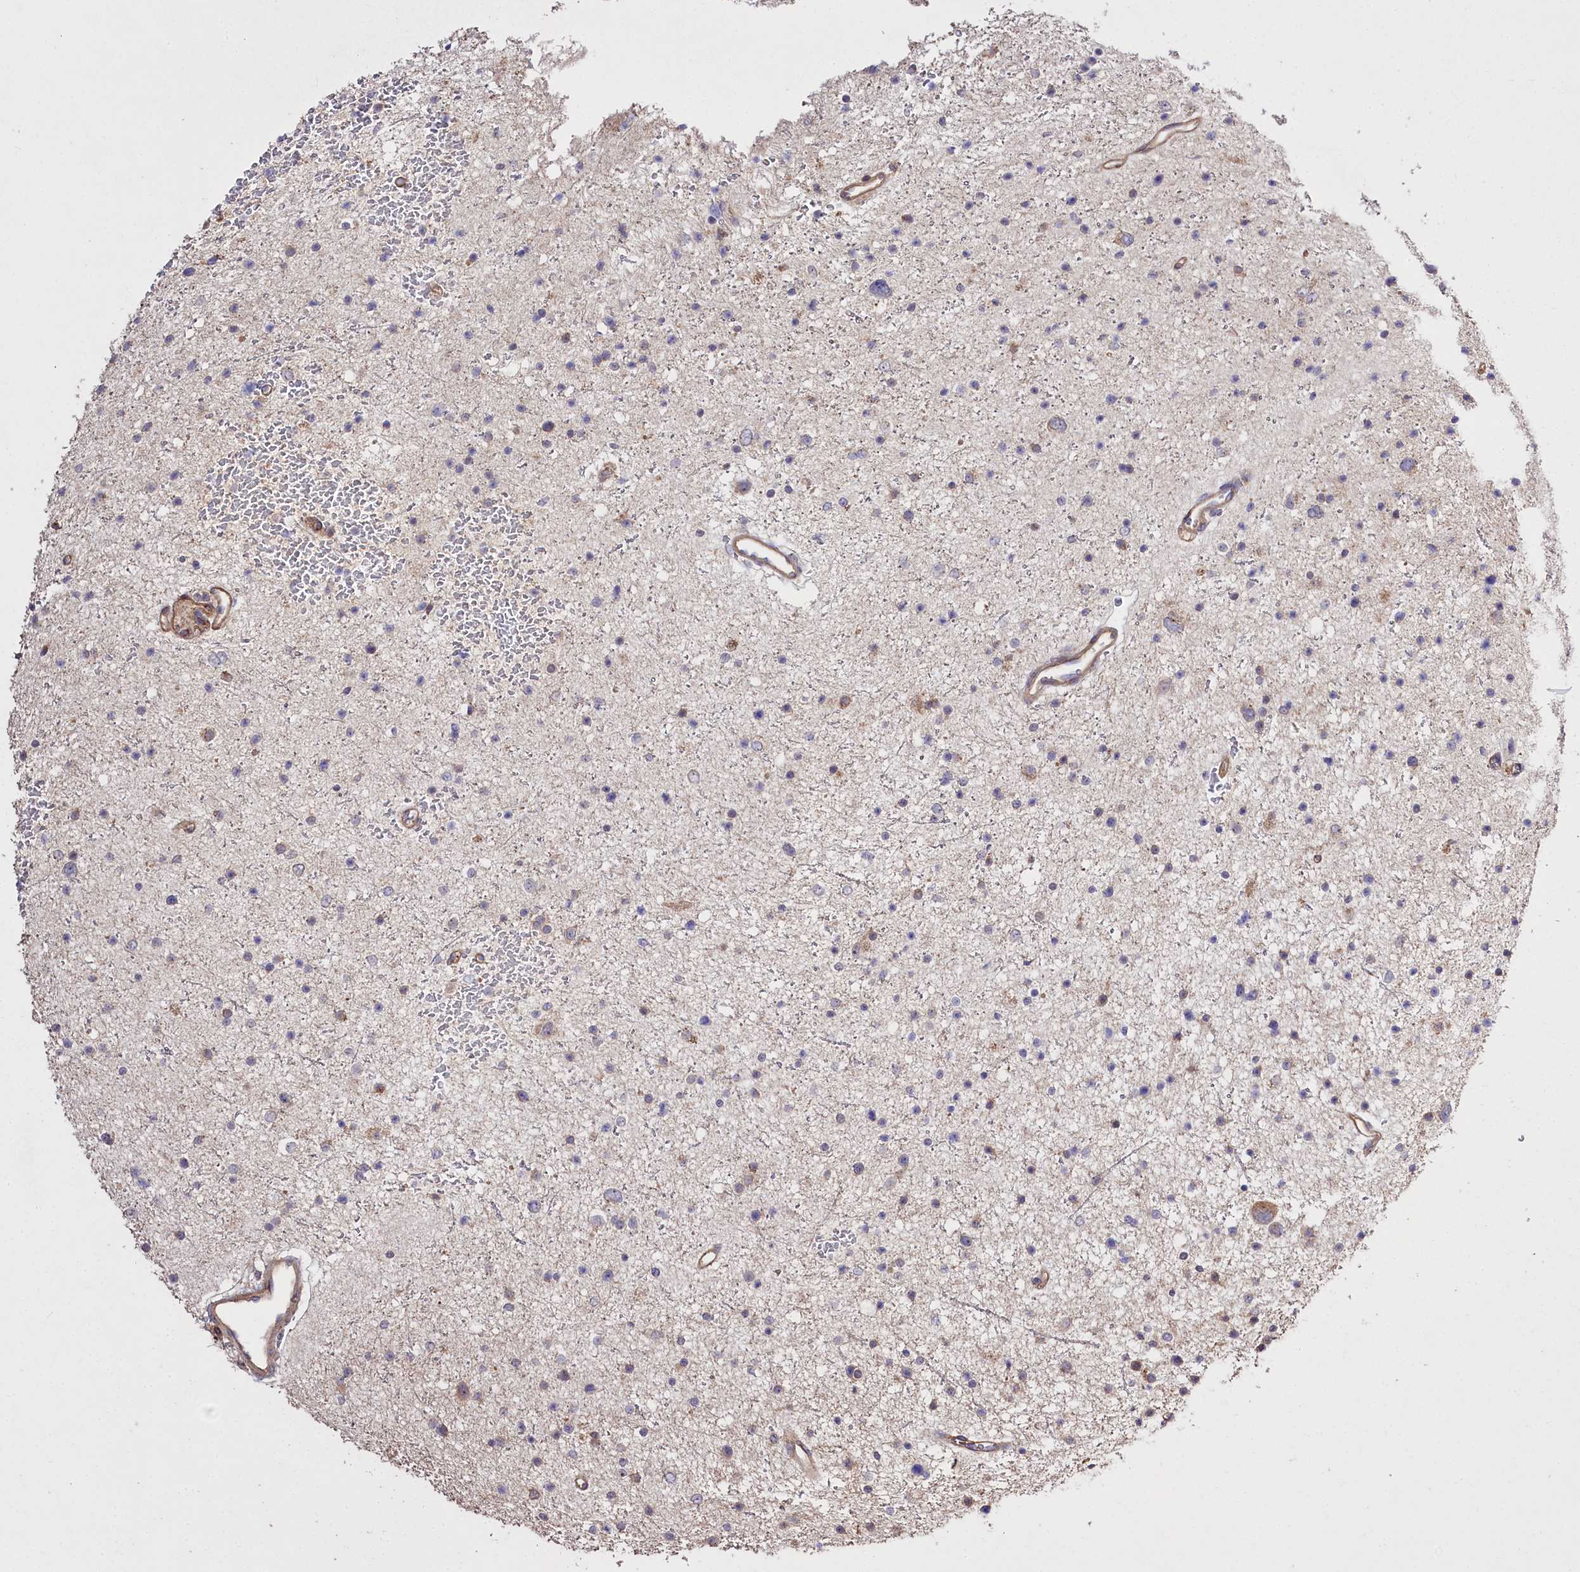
{"staining": {"intensity": "negative", "quantity": "none", "location": "none"}, "tissue": "glioma", "cell_type": "Tumor cells", "image_type": "cancer", "snomed": [{"axis": "morphology", "description": "Glioma, malignant, Low grade"}, {"axis": "topography", "description": "Brain"}], "caption": "Immunohistochemistry (IHC) histopathology image of neoplastic tissue: human glioma stained with DAB (3,3'-diaminobenzidine) shows no significant protein staining in tumor cells.", "gene": "PRSS53", "patient": {"sex": "female", "age": 37}}